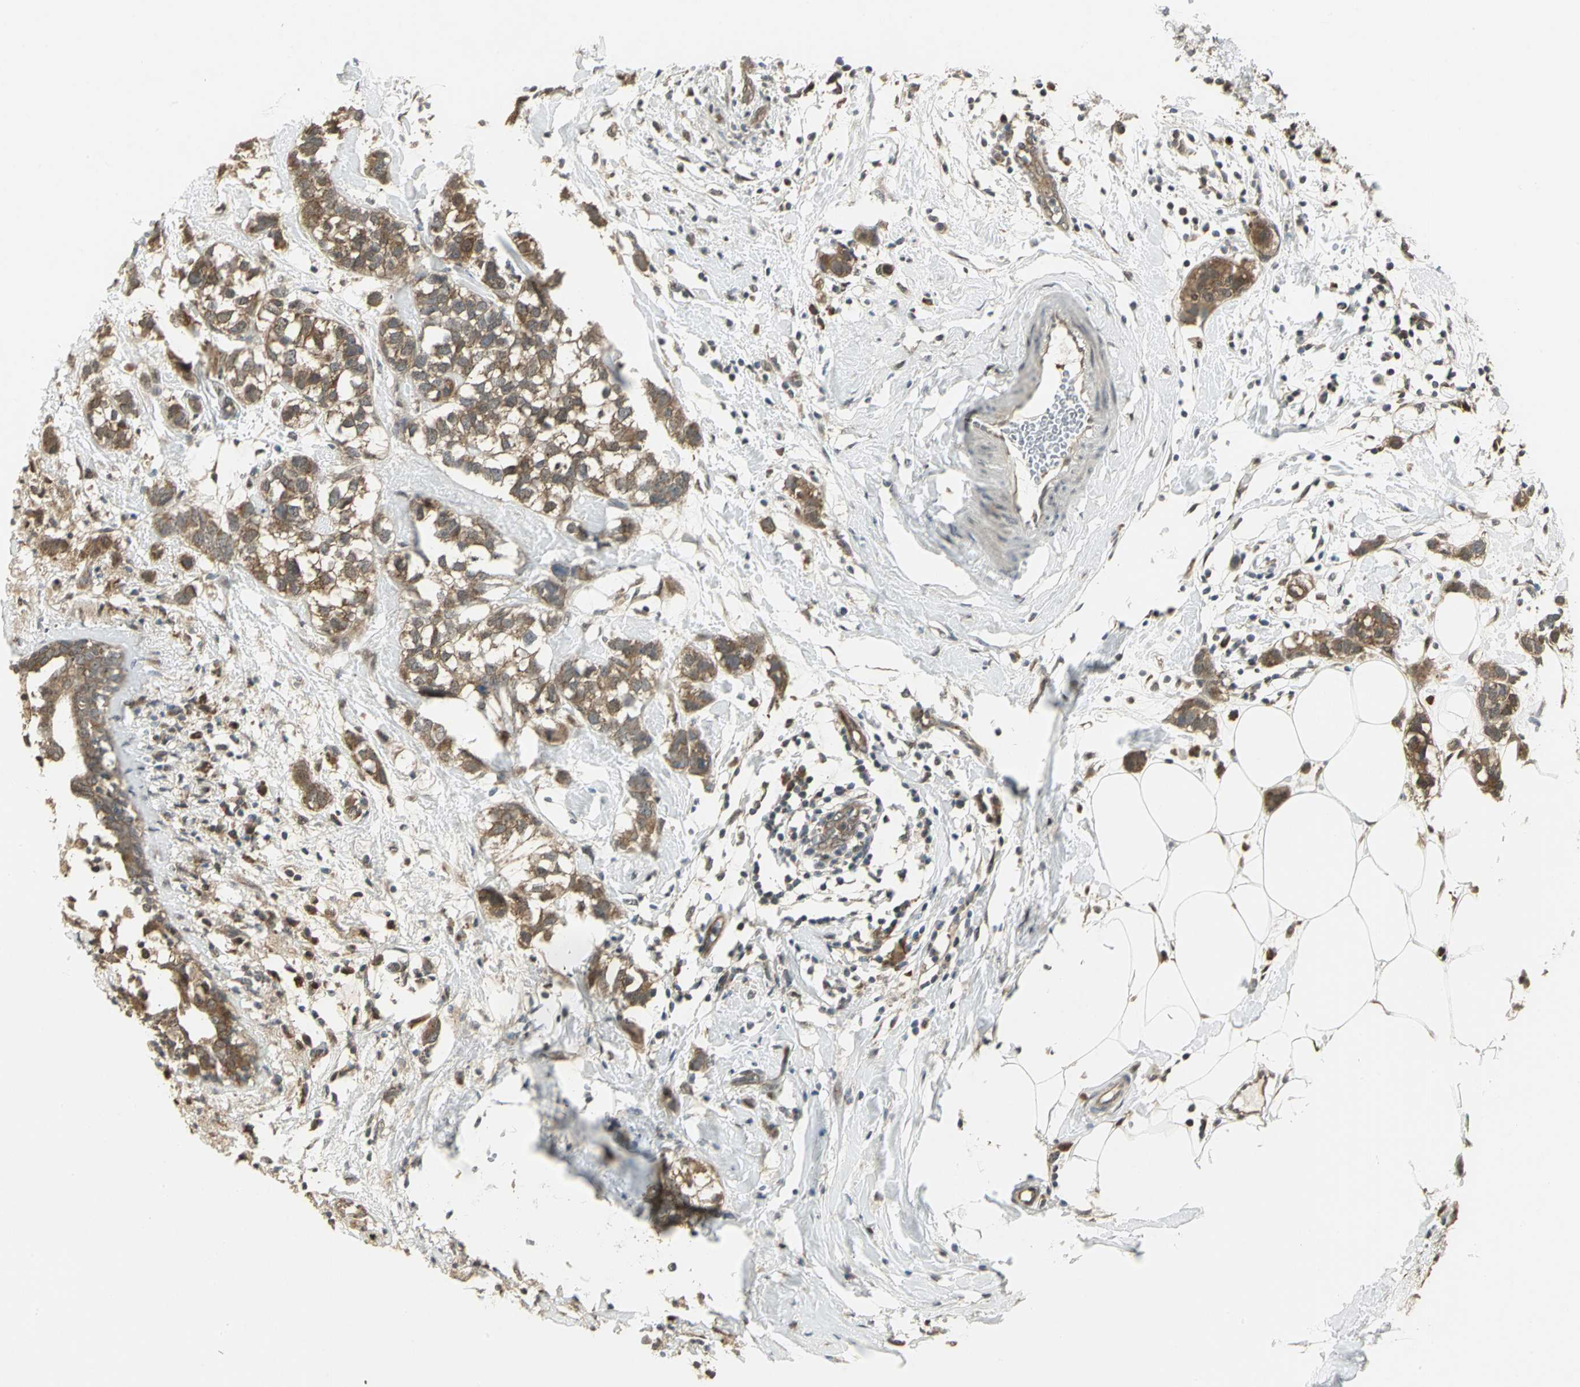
{"staining": {"intensity": "moderate", "quantity": ">75%", "location": "cytoplasmic/membranous"}, "tissue": "breast cancer", "cell_type": "Tumor cells", "image_type": "cancer", "snomed": [{"axis": "morphology", "description": "Normal tissue, NOS"}, {"axis": "morphology", "description": "Duct carcinoma"}, {"axis": "topography", "description": "Breast"}], "caption": "A high-resolution micrograph shows IHC staining of breast cancer (infiltrating ductal carcinoma), which exhibits moderate cytoplasmic/membranous staining in approximately >75% of tumor cells. (IHC, brightfield microscopy, high magnification).", "gene": "PSMC4", "patient": {"sex": "female", "age": 50}}